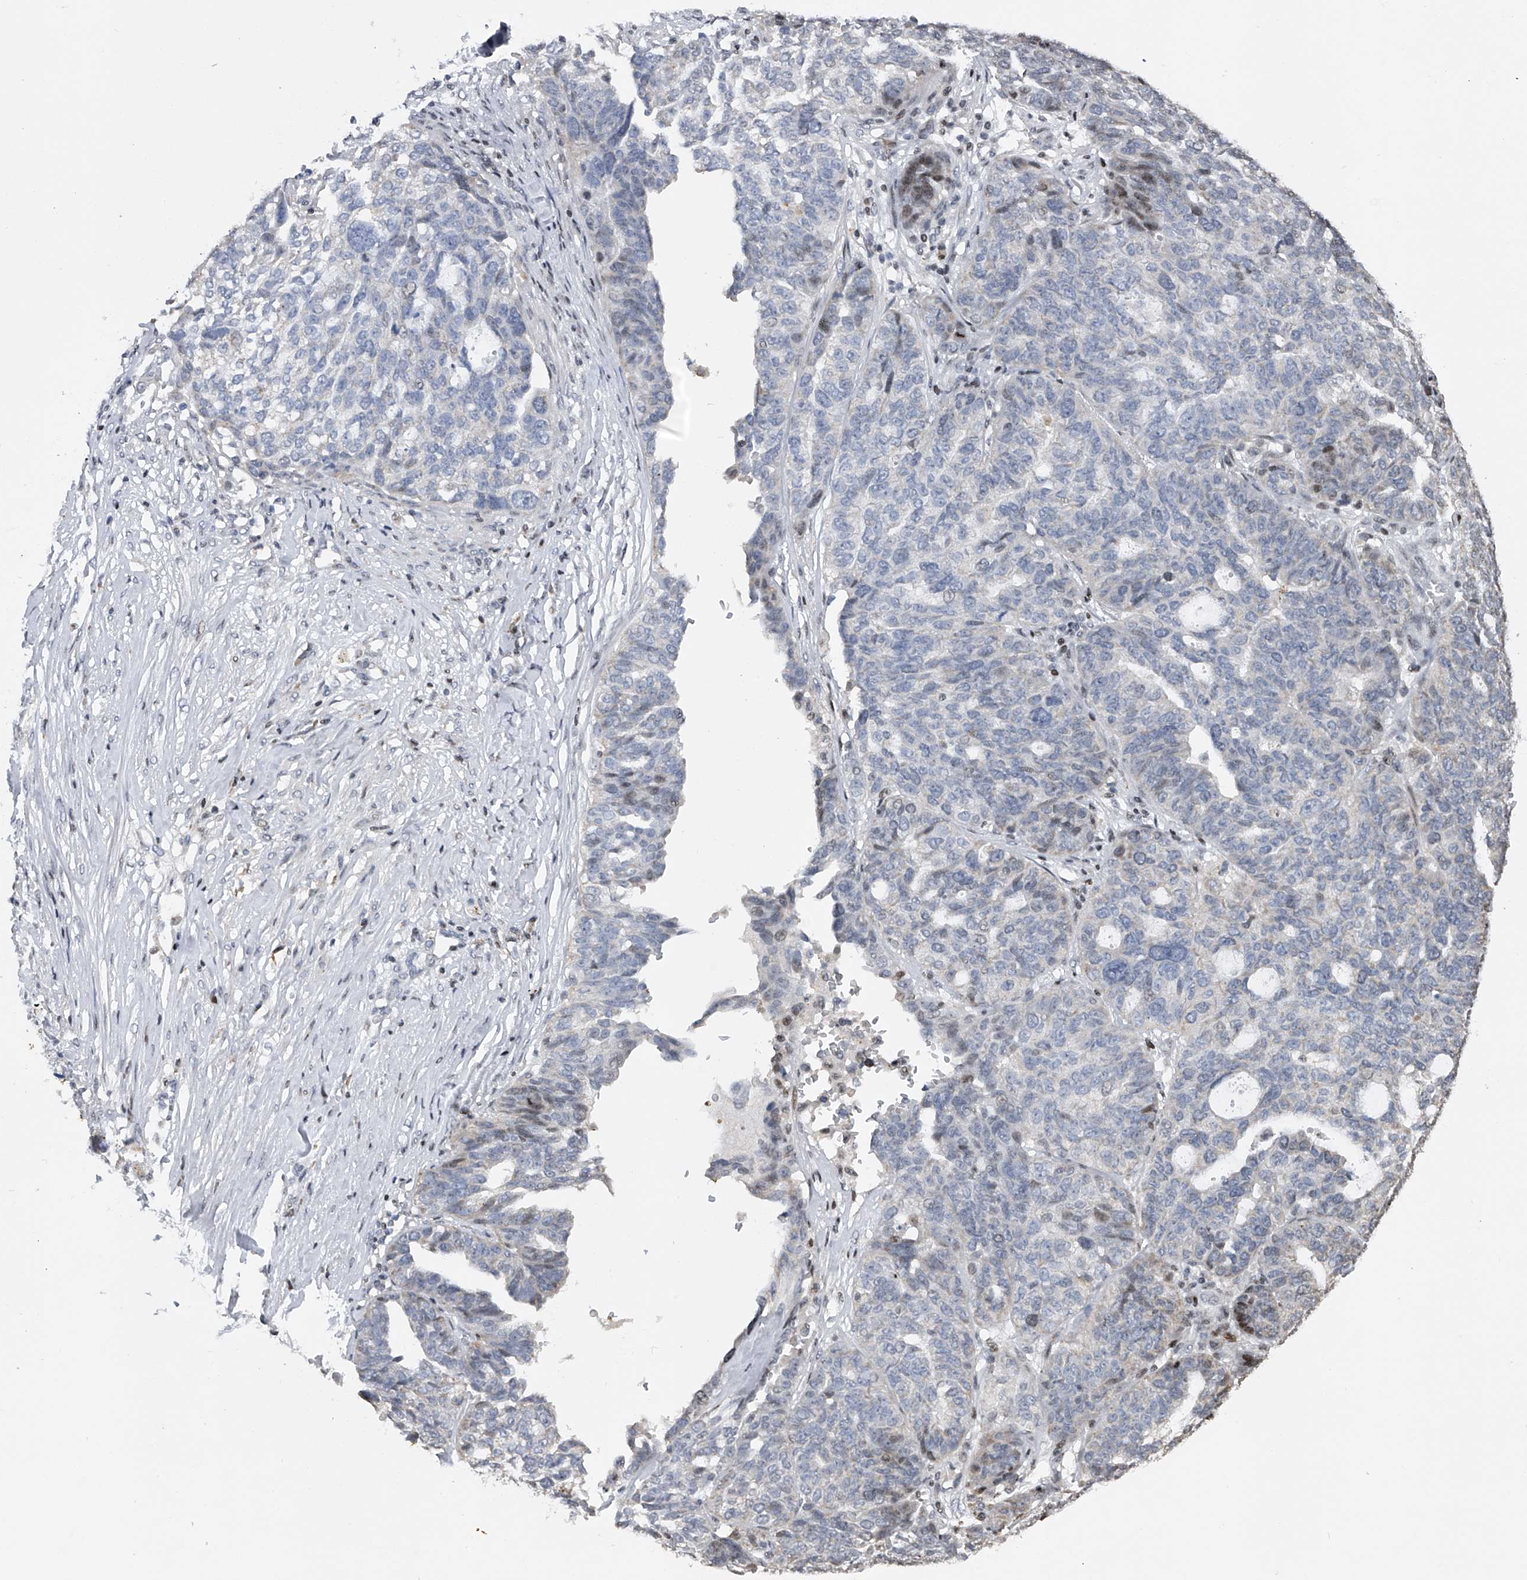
{"staining": {"intensity": "negative", "quantity": "none", "location": "none"}, "tissue": "ovarian cancer", "cell_type": "Tumor cells", "image_type": "cancer", "snomed": [{"axis": "morphology", "description": "Cystadenocarcinoma, serous, NOS"}, {"axis": "topography", "description": "Ovary"}], "caption": "Serous cystadenocarcinoma (ovarian) was stained to show a protein in brown. There is no significant staining in tumor cells.", "gene": "RWDD2A", "patient": {"sex": "female", "age": 59}}